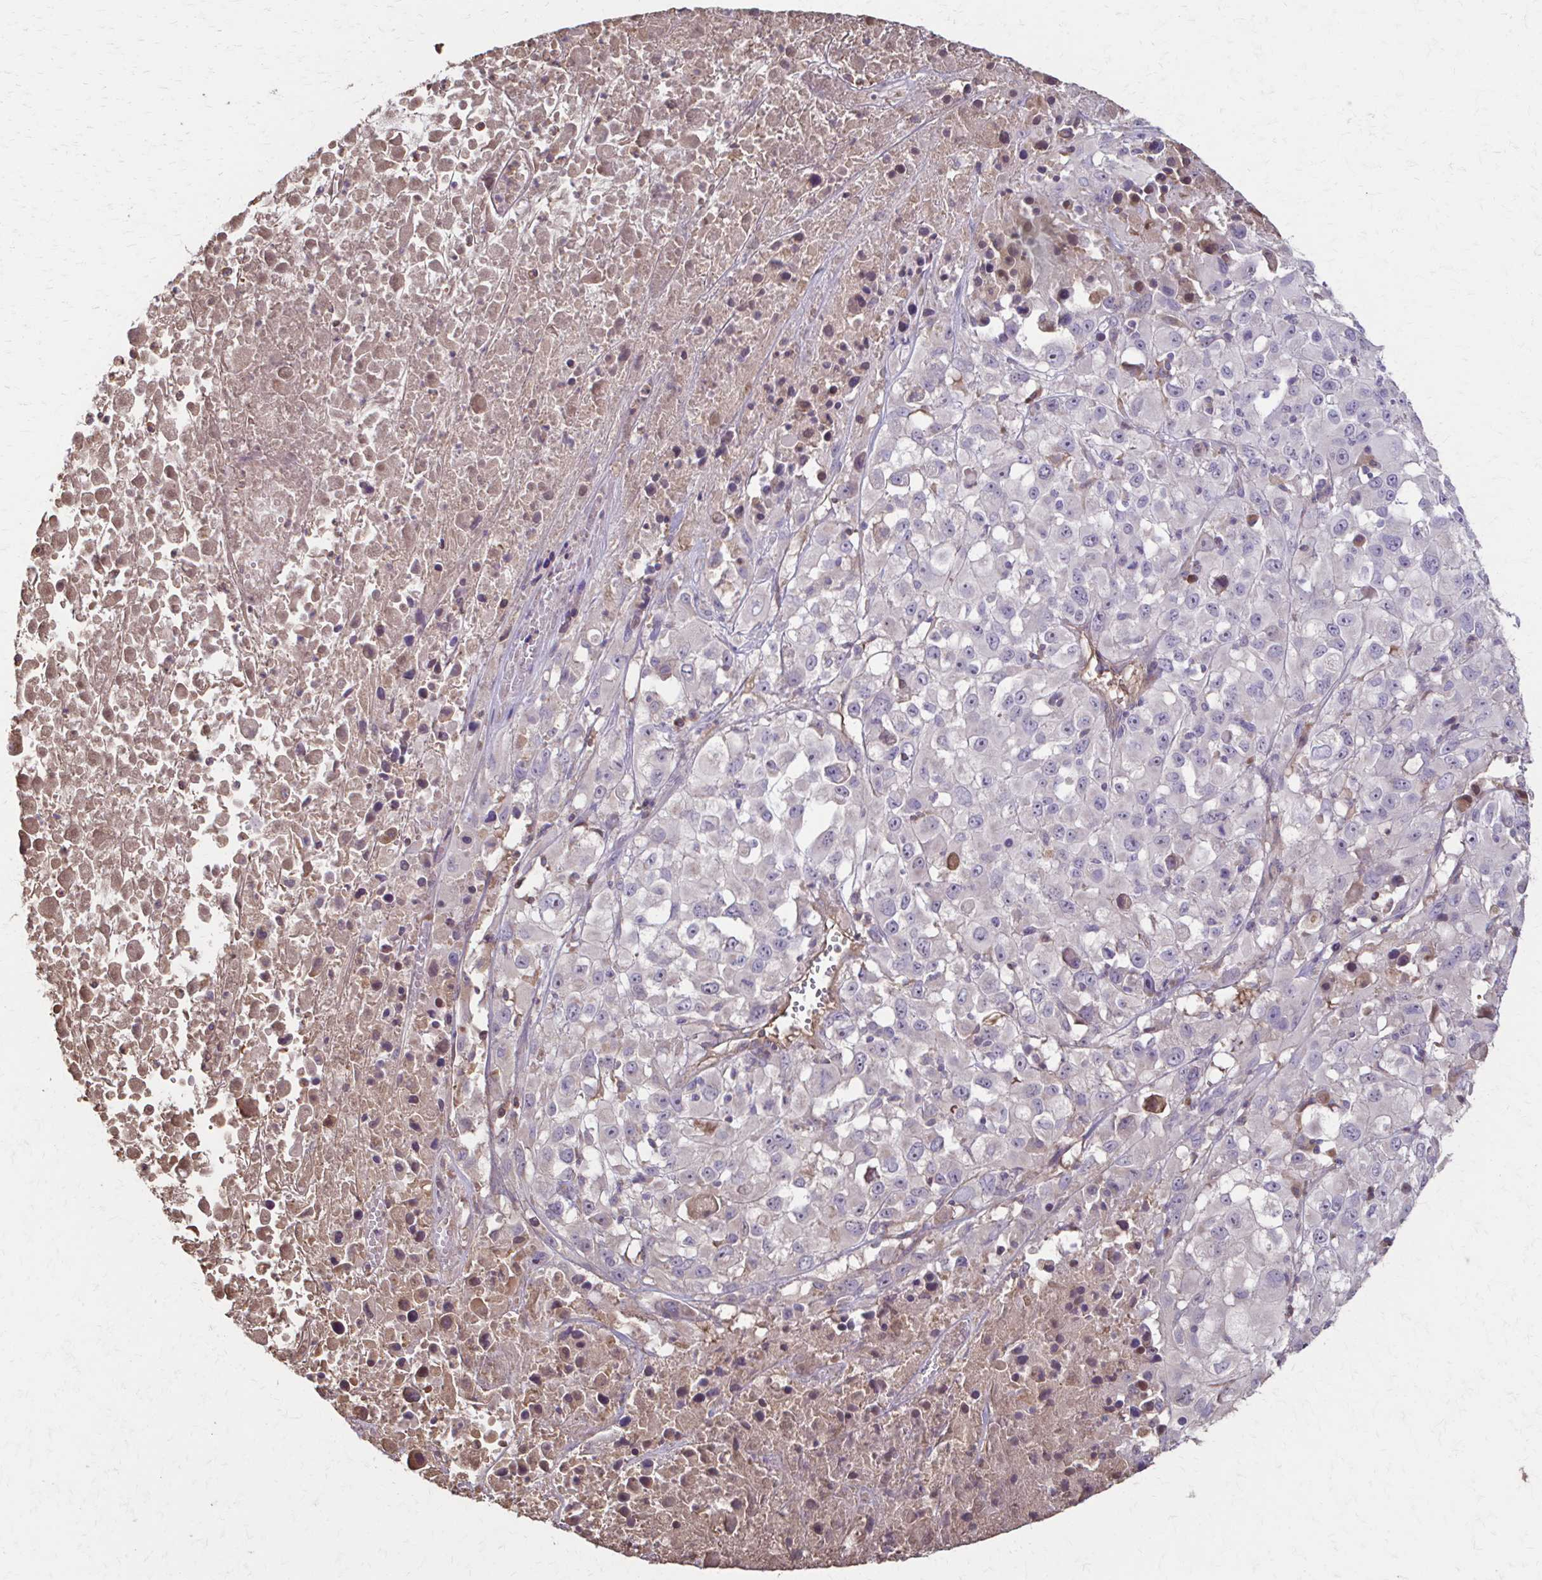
{"staining": {"intensity": "negative", "quantity": "none", "location": "none"}, "tissue": "melanoma", "cell_type": "Tumor cells", "image_type": "cancer", "snomed": [{"axis": "morphology", "description": "Malignant melanoma, Metastatic site"}, {"axis": "topography", "description": "Soft tissue"}], "caption": "Malignant melanoma (metastatic site) was stained to show a protein in brown. There is no significant expression in tumor cells. (Stains: DAB IHC with hematoxylin counter stain, Microscopy: brightfield microscopy at high magnification).", "gene": "IL18BP", "patient": {"sex": "male", "age": 50}}